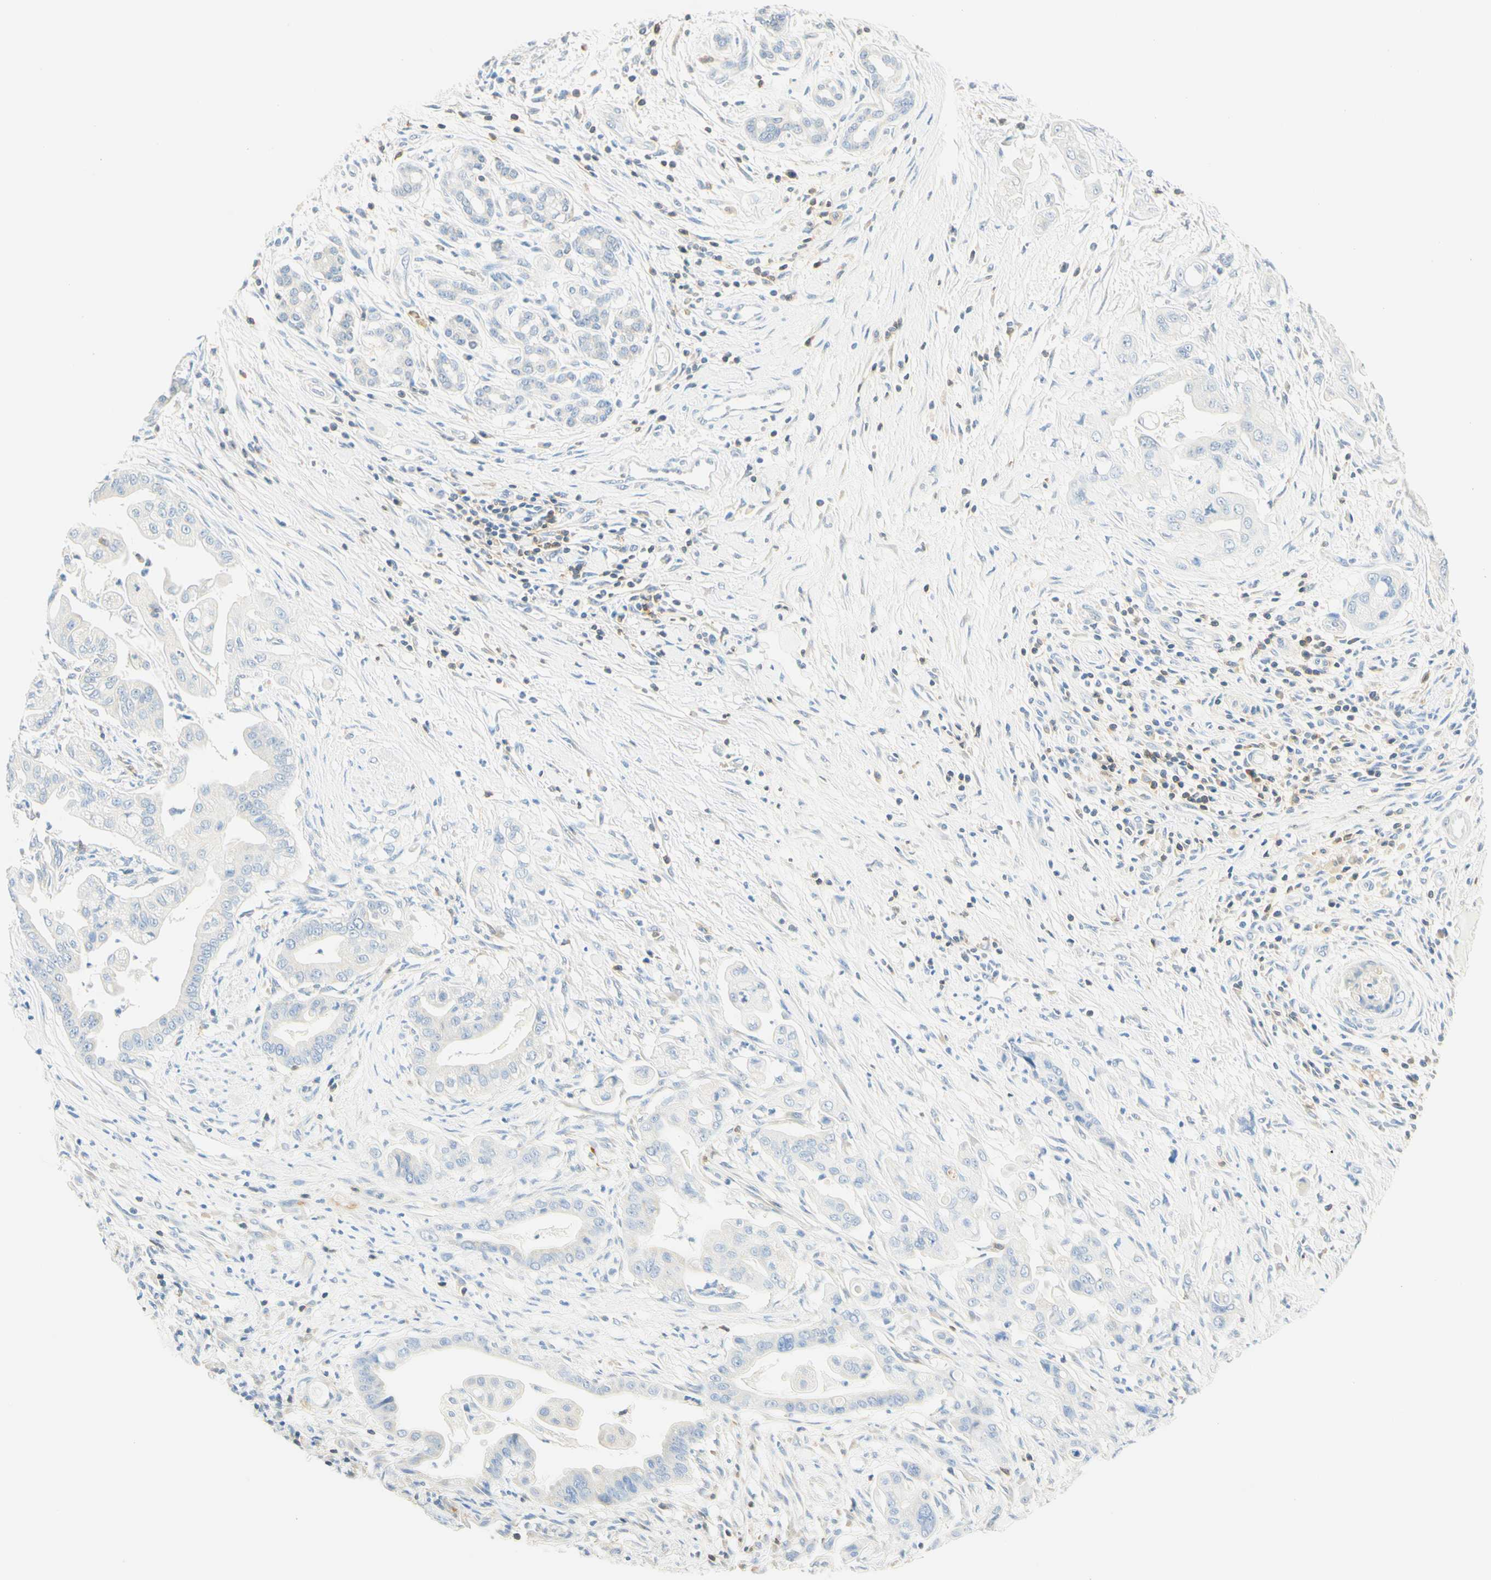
{"staining": {"intensity": "negative", "quantity": "none", "location": "none"}, "tissue": "pancreatic cancer", "cell_type": "Tumor cells", "image_type": "cancer", "snomed": [{"axis": "morphology", "description": "Adenocarcinoma, NOS"}, {"axis": "topography", "description": "Pancreas"}], "caption": "This is an immunohistochemistry (IHC) photomicrograph of pancreatic adenocarcinoma. There is no staining in tumor cells.", "gene": "LAT", "patient": {"sex": "female", "age": 75}}